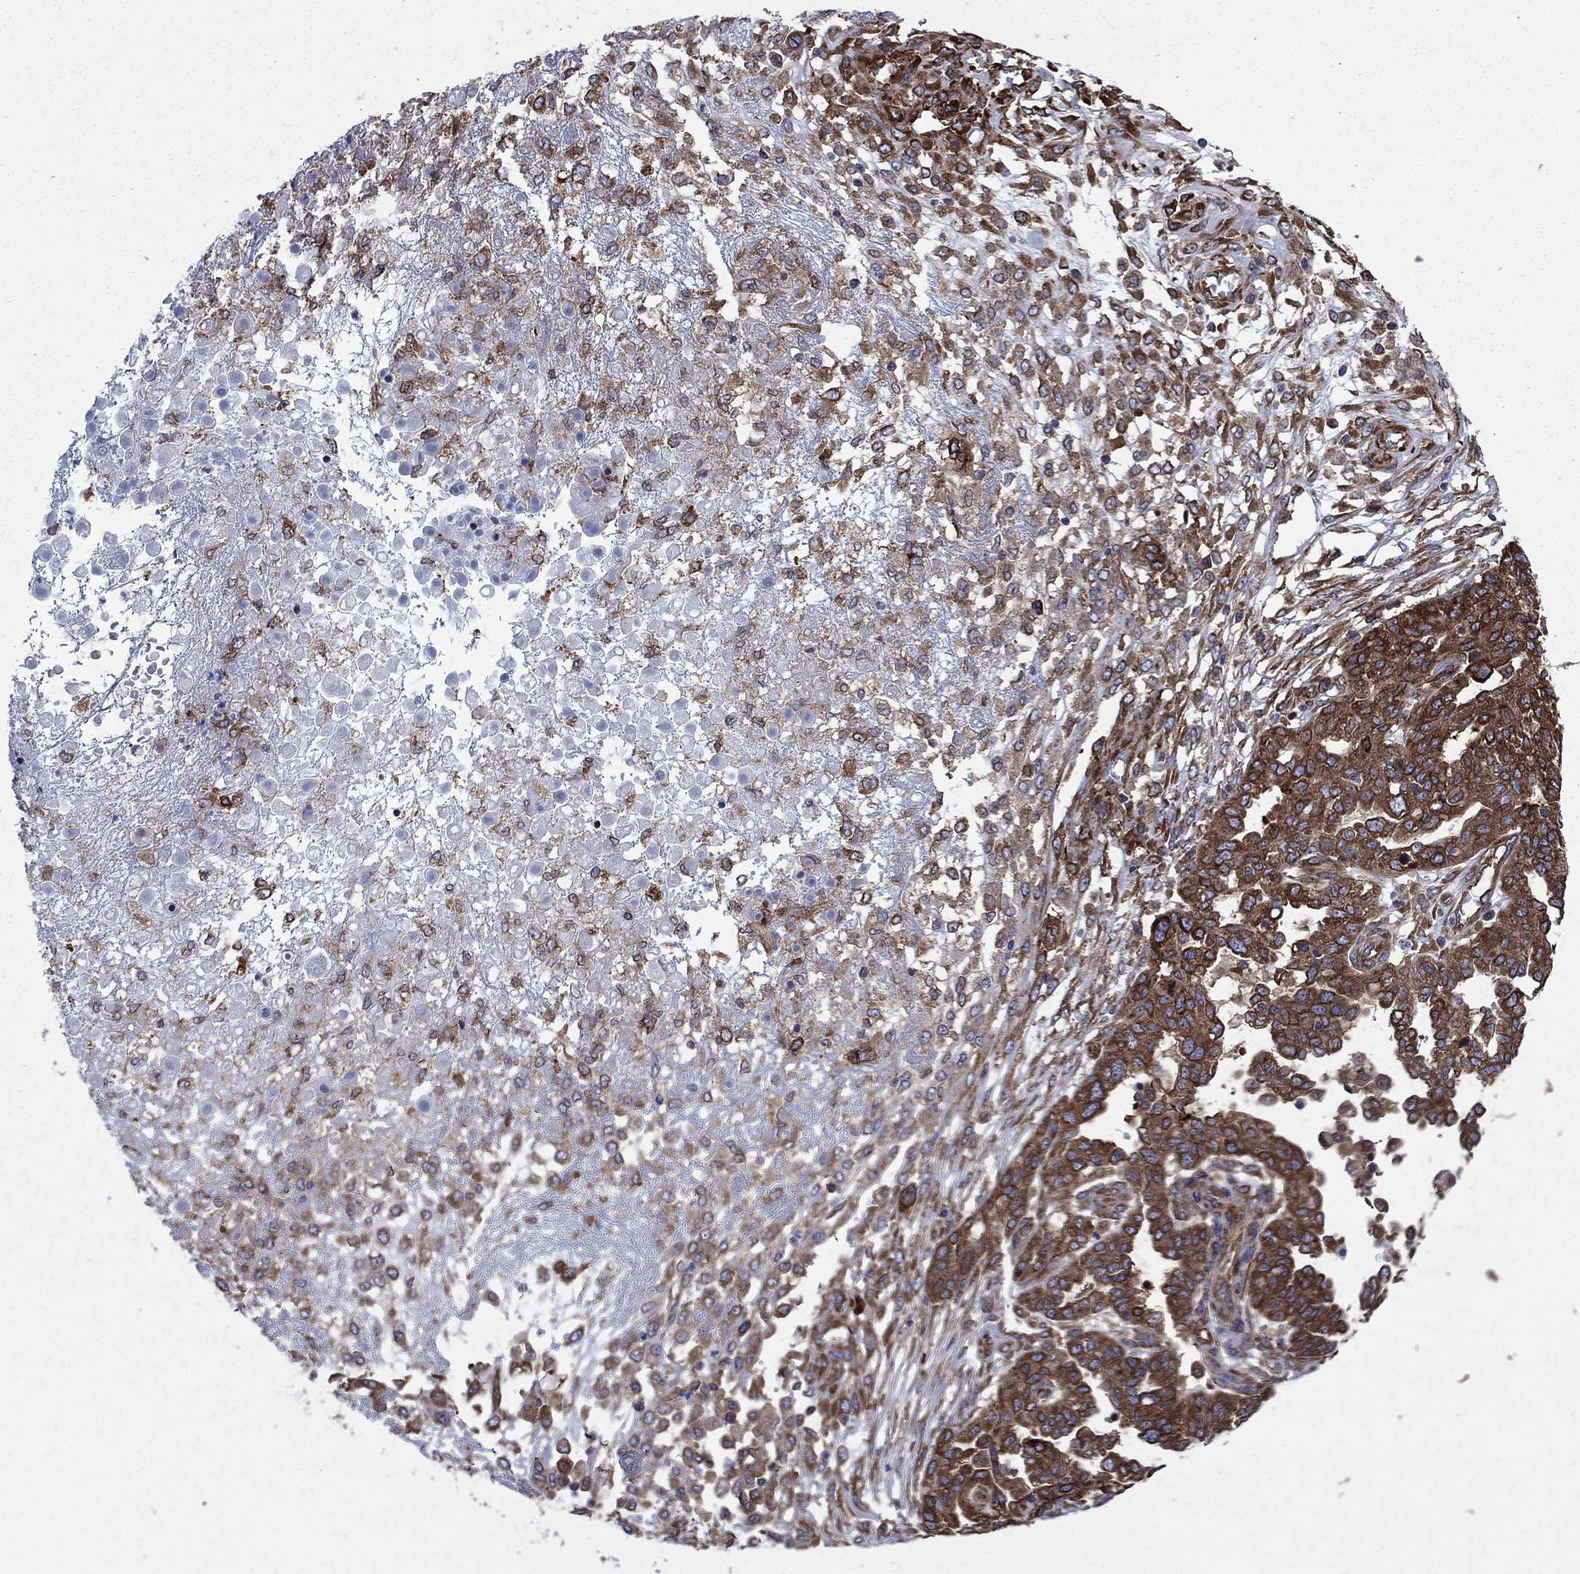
{"staining": {"intensity": "strong", "quantity": ">75%", "location": "cytoplasmic/membranous"}, "tissue": "ovarian cancer", "cell_type": "Tumor cells", "image_type": "cancer", "snomed": [{"axis": "morphology", "description": "Cystadenocarcinoma, serous, NOS"}, {"axis": "topography", "description": "Ovary"}], "caption": "IHC (DAB (3,3'-diaminobenzidine)) staining of ovarian cancer reveals strong cytoplasmic/membranous protein staining in about >75% of tumor cells.", "gene": "YBX1", "patient": {"sex": "female", "age": 67}}